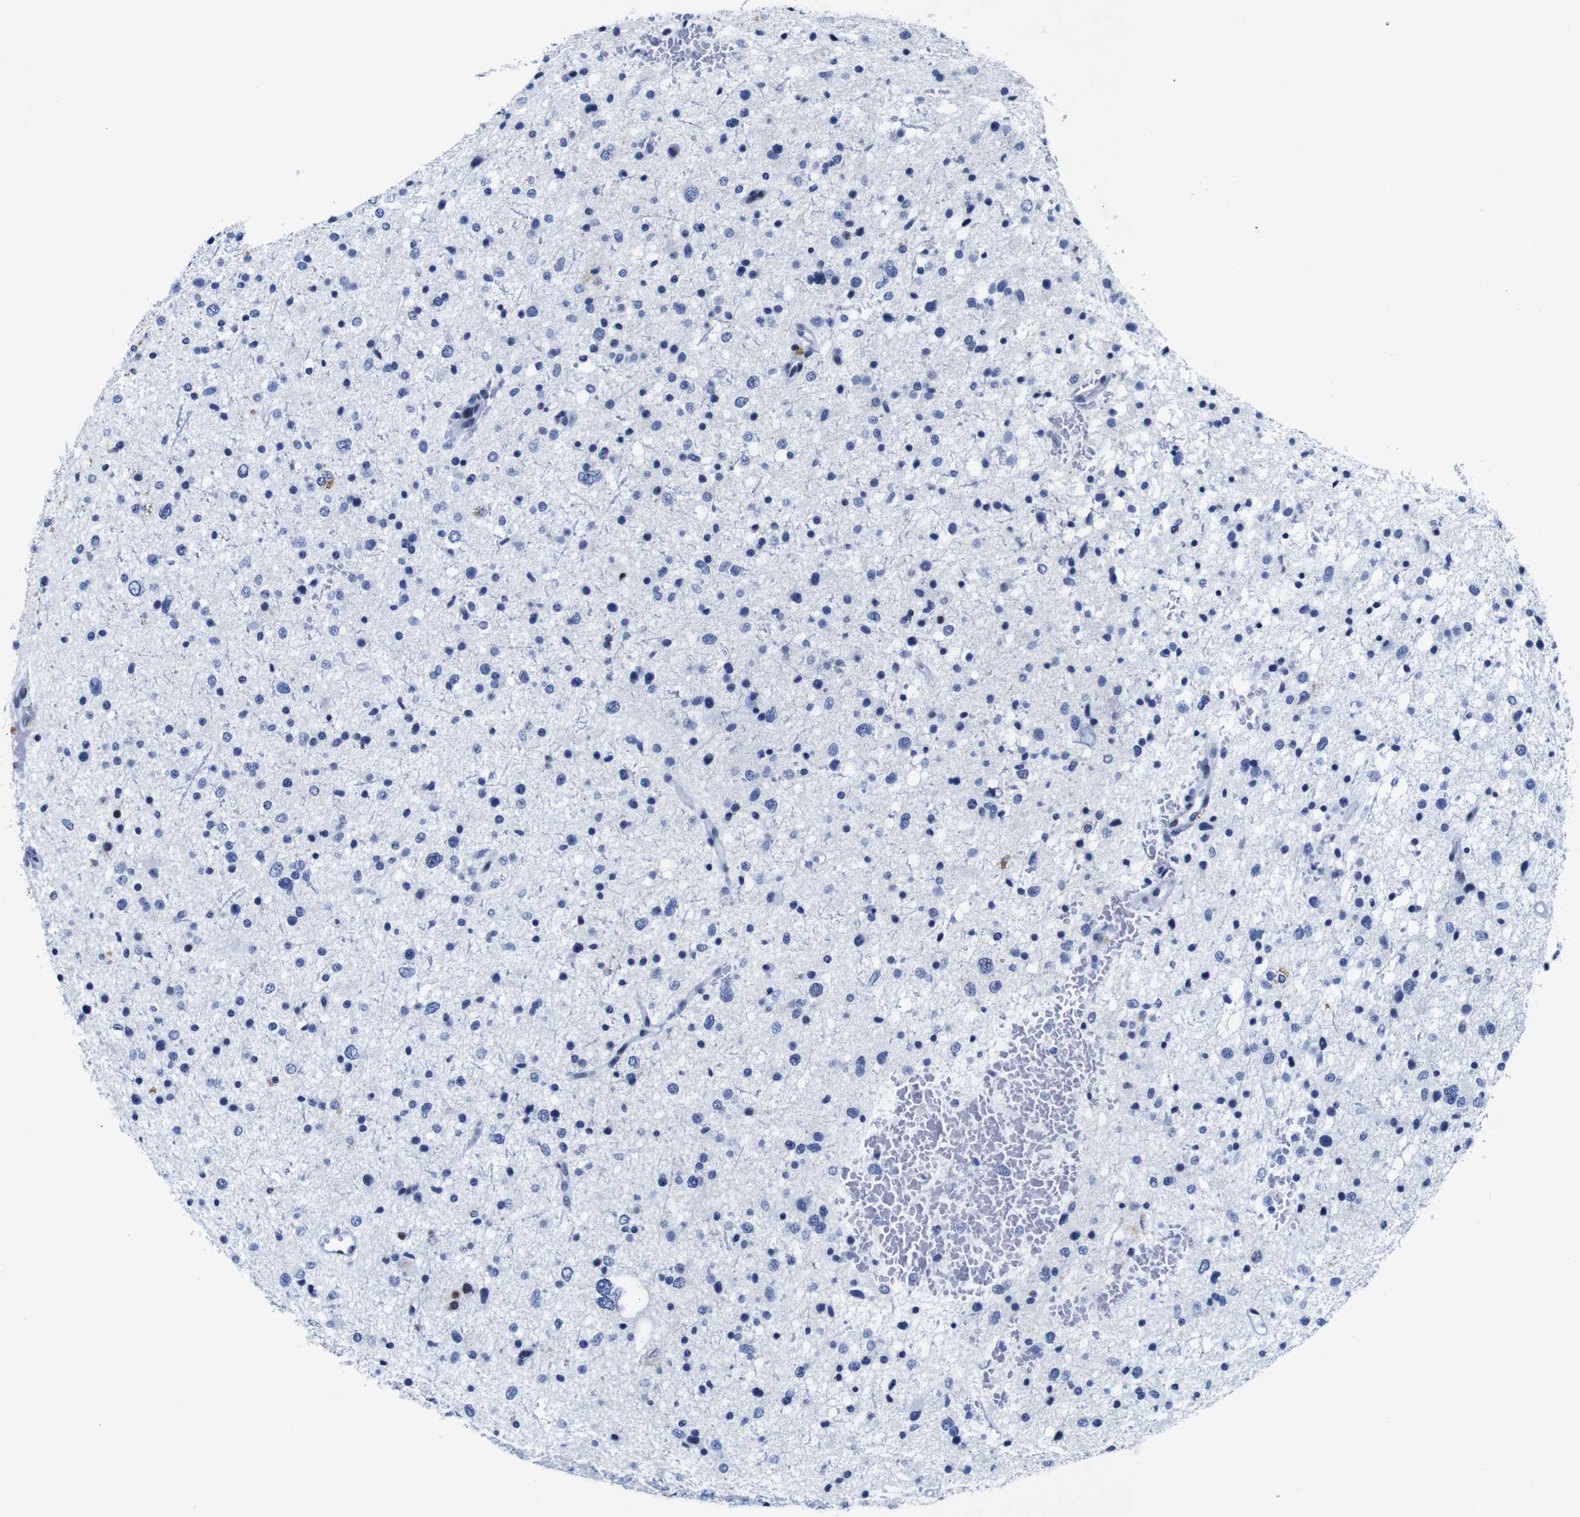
{"staining": {"intensity": "negative", "quantity": "none", "location": "none"}, "tissue": "glioma", "cell_type": "Tumor cells", "image_type": "cancer", "snomed": [{"axis": "morphology", "description": "Glioma, malignant, Low grade"}, {"axis": "topography", "description": "Brain"}], "caption": "Malignant glioma (low-grade) was stained to show a protein in brown. There is no significant expression in tumor cells.", "gene": "FOSL2", "patient": {"sex": "female", "age": 37}}